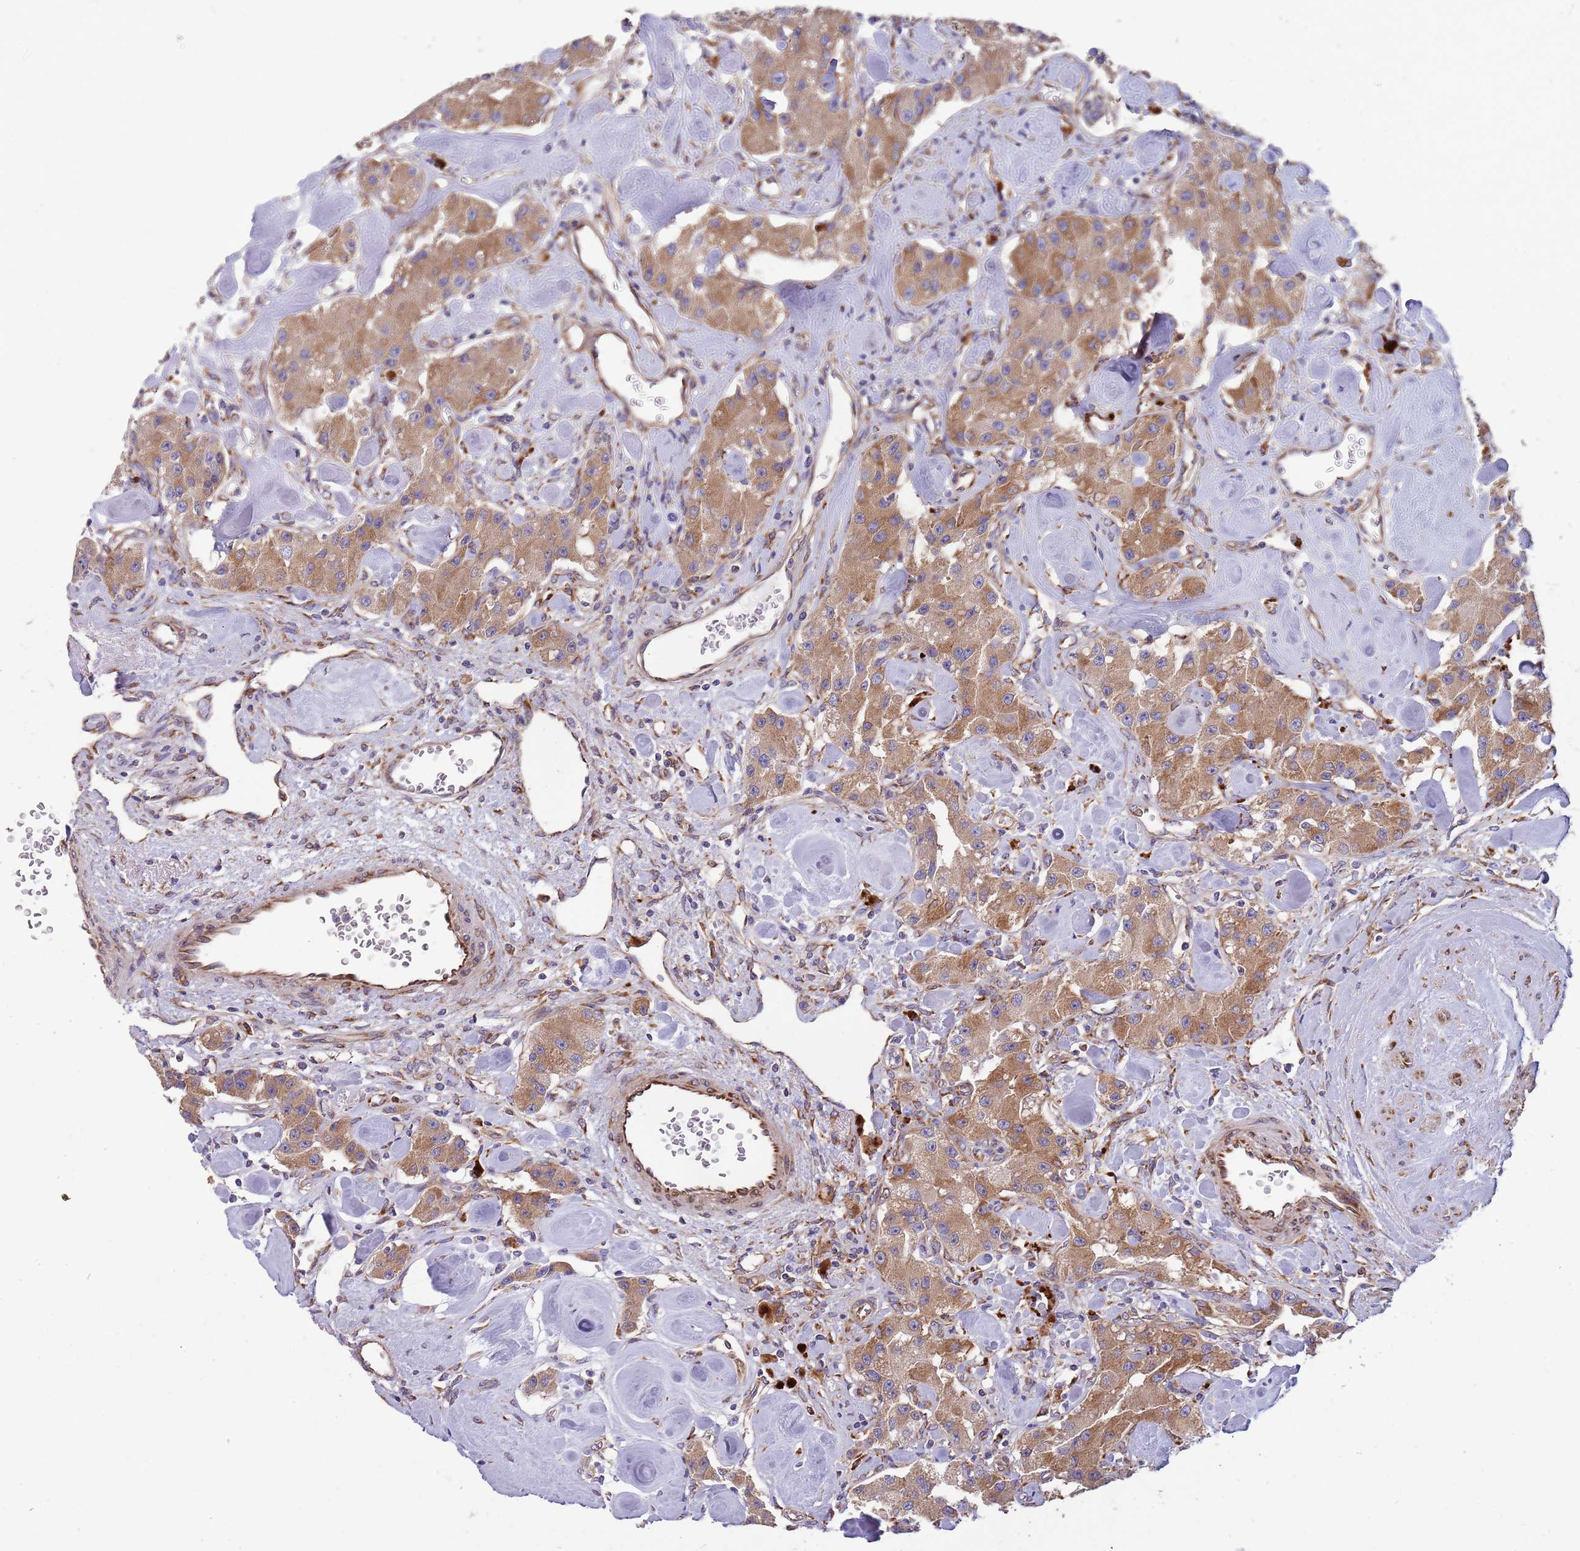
{"staining": {"intensity": "moderate", "quantity": ">75%", "location": "cytoplasmic/membranous"}, "tissue": "carcinoid", "cell_type": "Tumor cells", "image_type": "cancer", "snomed": [{"axis": "morphology", "description": "Carcinoid, malignant, NOS"}, {"axis": "topography", "description": "Pancreas"}], "caption": "DAB (3,3'-diaminobenzidine) immunohistochemical staining of human carcinoid shows moderate cytoplasmic/membranous protein expression in about >75% of tumor cells.", "gene": "ARMCX6", "patient": {"sex": "male", "age": 41}}